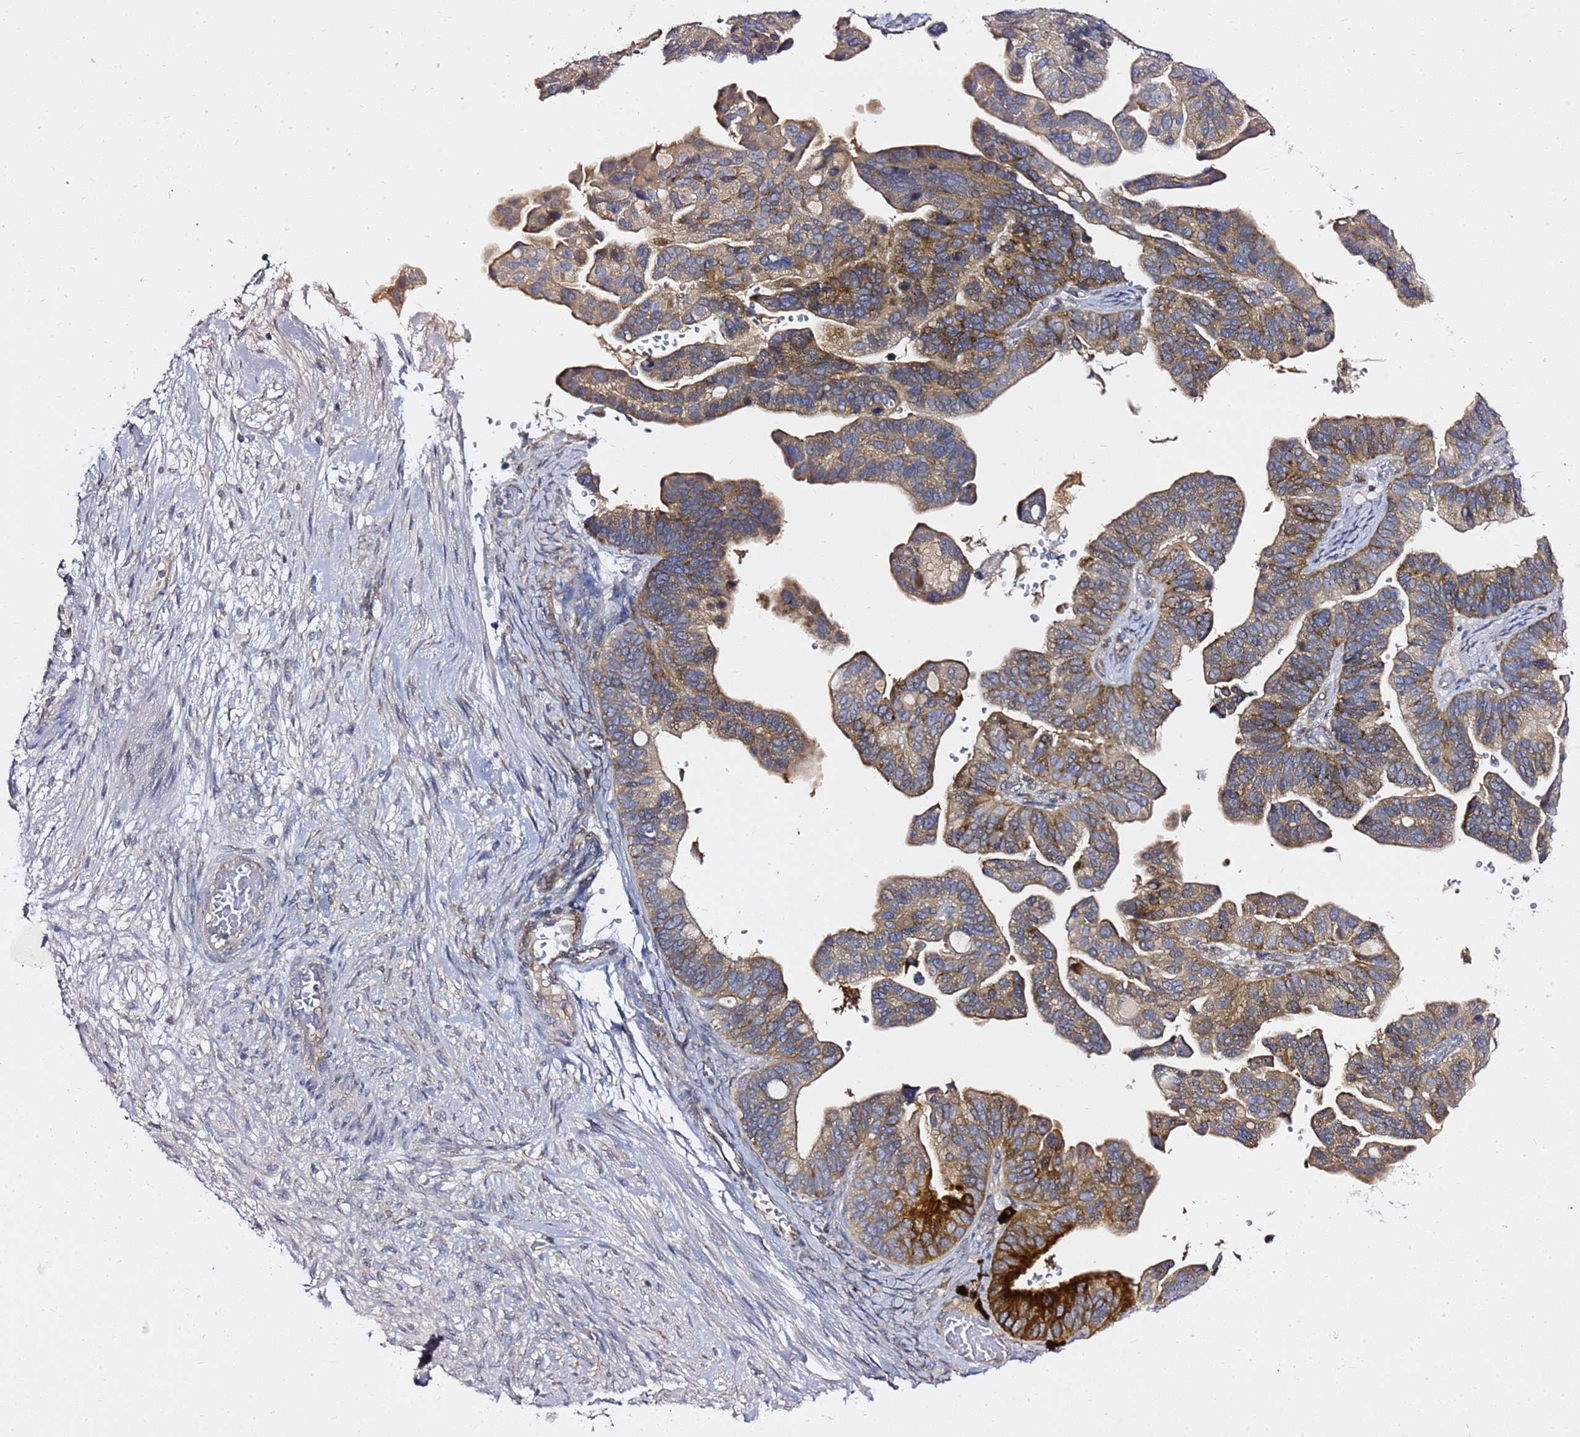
{"staining": {"intensity": "moderate", "quantity": ">75%", "location": "cytoplasmic/membranous"}, "tissue": "ovarian cancer", "cell_type": "Tumor cells", "image_type": "cancer", "snomed": [{"axis": "morphology", "description": "Cystadenocarcinoma, serous, NOS"}, {"axis": "topography", "description": "Ovary"}], "caption": "Human ovarian cancer (serous cystadenocarcinoma) stained with a brown dye reveals moderate cytoplasmic/membranous positive staining in about >75% of tumor cells.", "gene": "MON1B", "patient": {"sex": "female", "age": 56}}